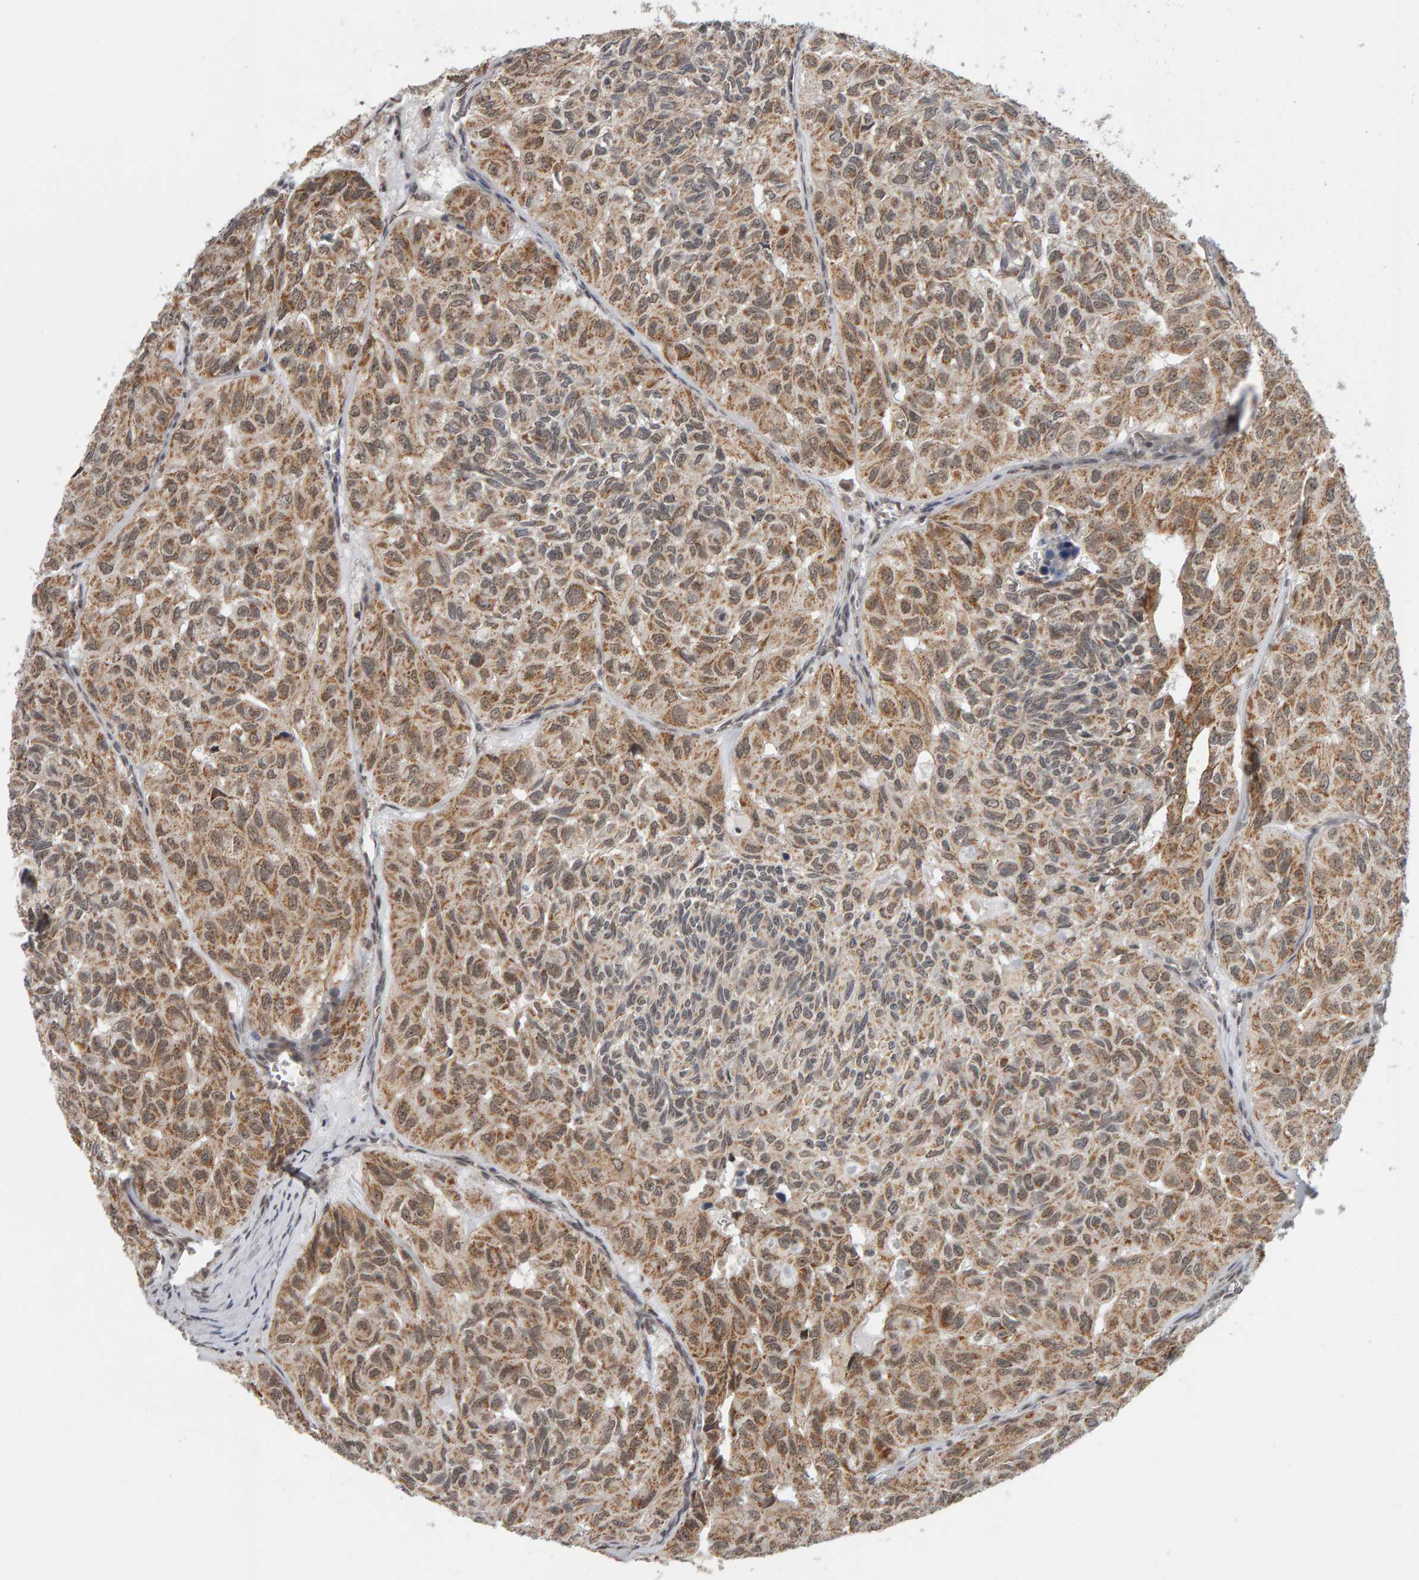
{"staining": {"intensity": "moderate", "quantity": ">75%", "location": "cytoplasmic/membranous,nuclear"}, "tissue": "head and neck cancer", "cell_type": "Tumor cells", "image_type": "cancer", "snomed": [{"axis": "morphology", "description": "Adenocarcinoma, NOS"}, {"axis": "topography", "description": "Salivary gland, NOS"}, {"axis": "topography", "description": "Head-Neck"}], "caption": "This histopathology image displays head and neck adenocarcinoma stained with immunohistochemistry to label a protein in brown. The cytoplasmic/membranous and nuclear of tumor cells show moderate positivity for the protein. Nuclei are counter-stained blue.", "gene": "DAP3", "patient": {"sex": "female", "age": 76}}